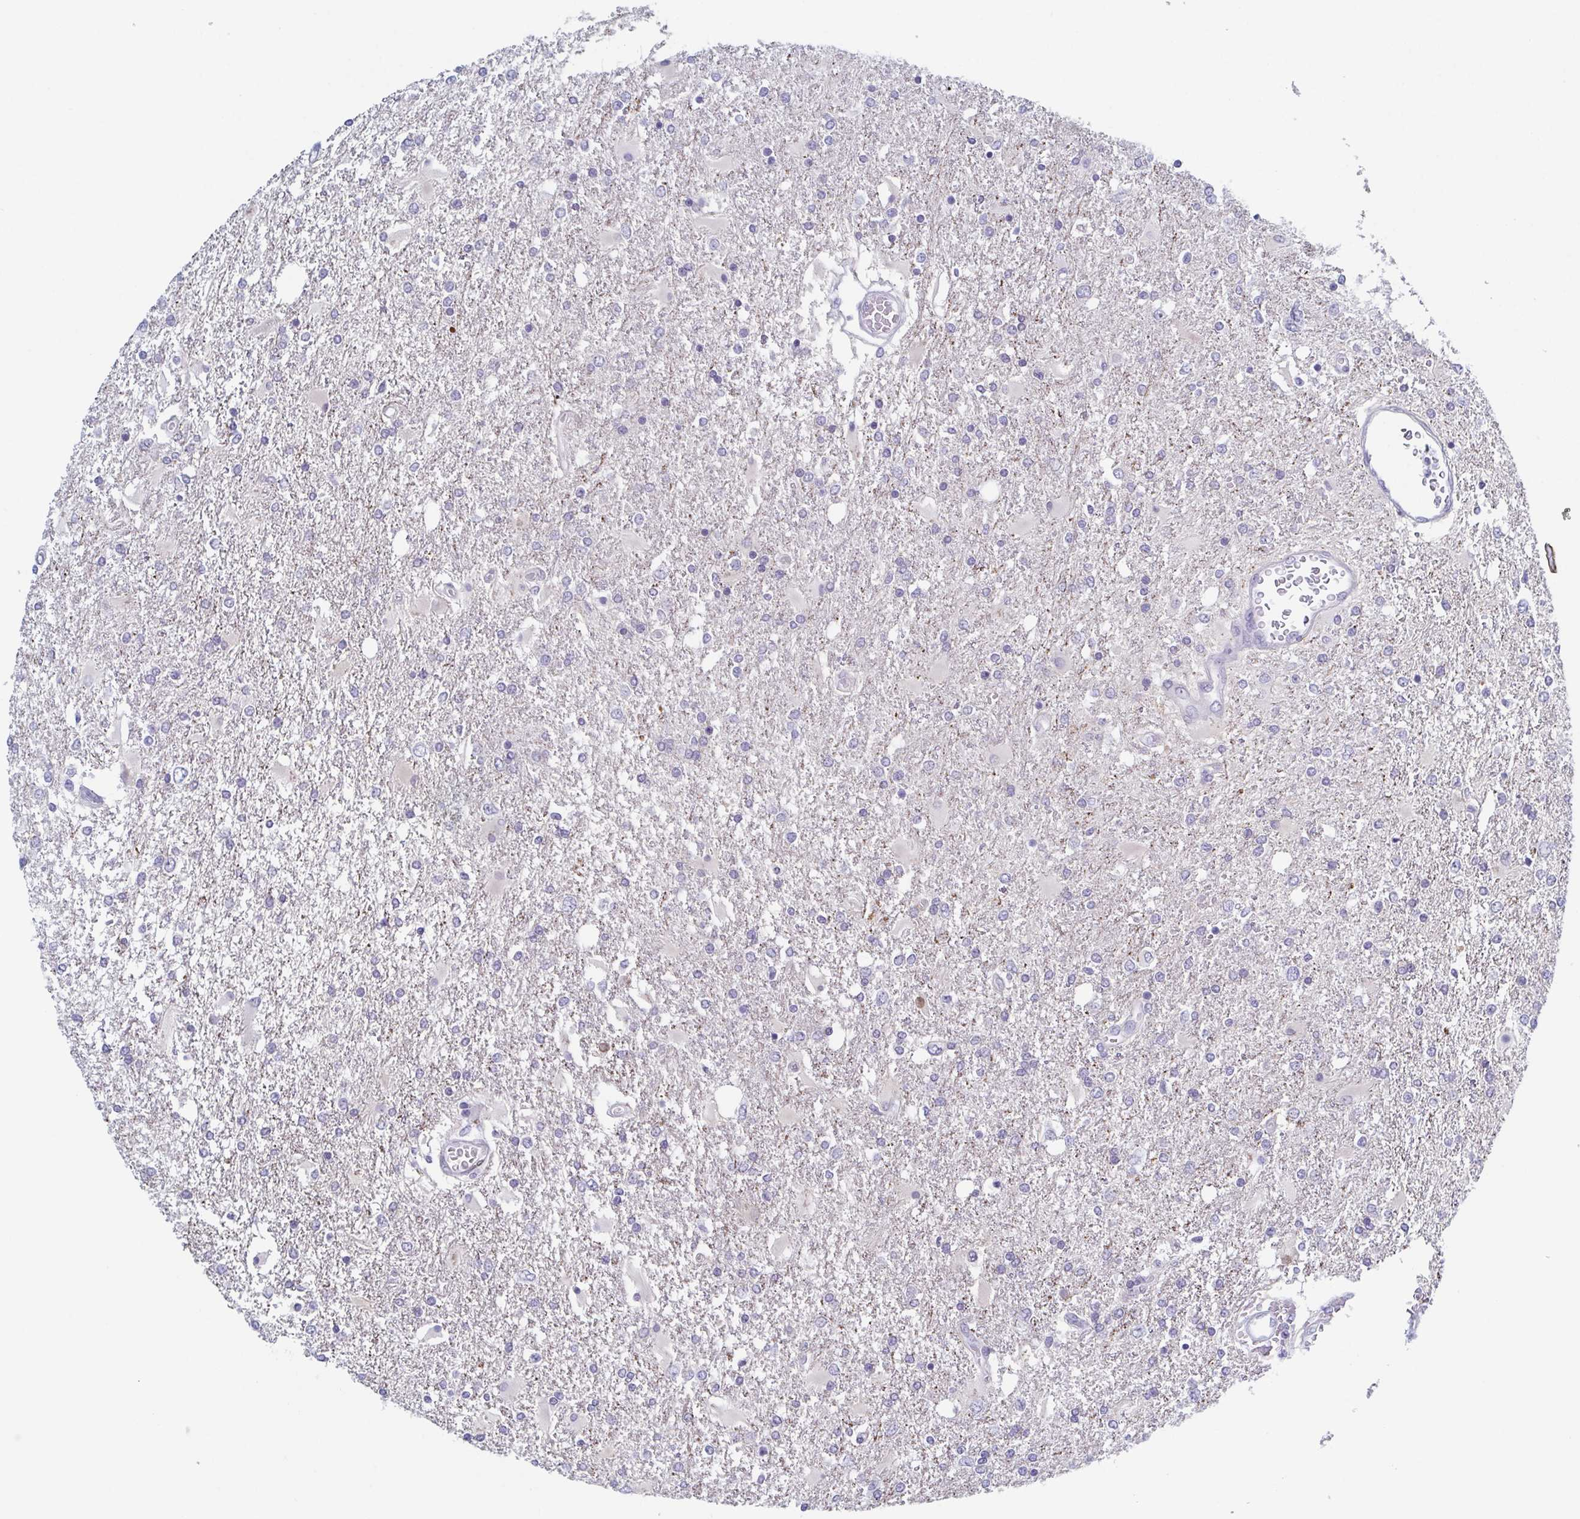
{"staining": {"intensity": "negative", "quantity": "none", "location": "none"}, "tissue": "glioma", "cell_type": "Tumor cells", "image_type": "cancer", "snomed": [{"axis": "morphology", "description": "Glioma, malignant, High grade"}, {"axis": "topography", "description": "Cerebral cortex"}], "caption": "The immunohistochemistry (IHC) photomicrograph has no significant positivity in tumor cells of malignant glioma (high-grade) tissue. The staining is performed using DAB (3,3'-diaminobenzidine) brown chromogen with nuclei counter-stained in using hematoxylin.", "gene": "ZFP64", "patient": {"sex": "male", "age": 79}}